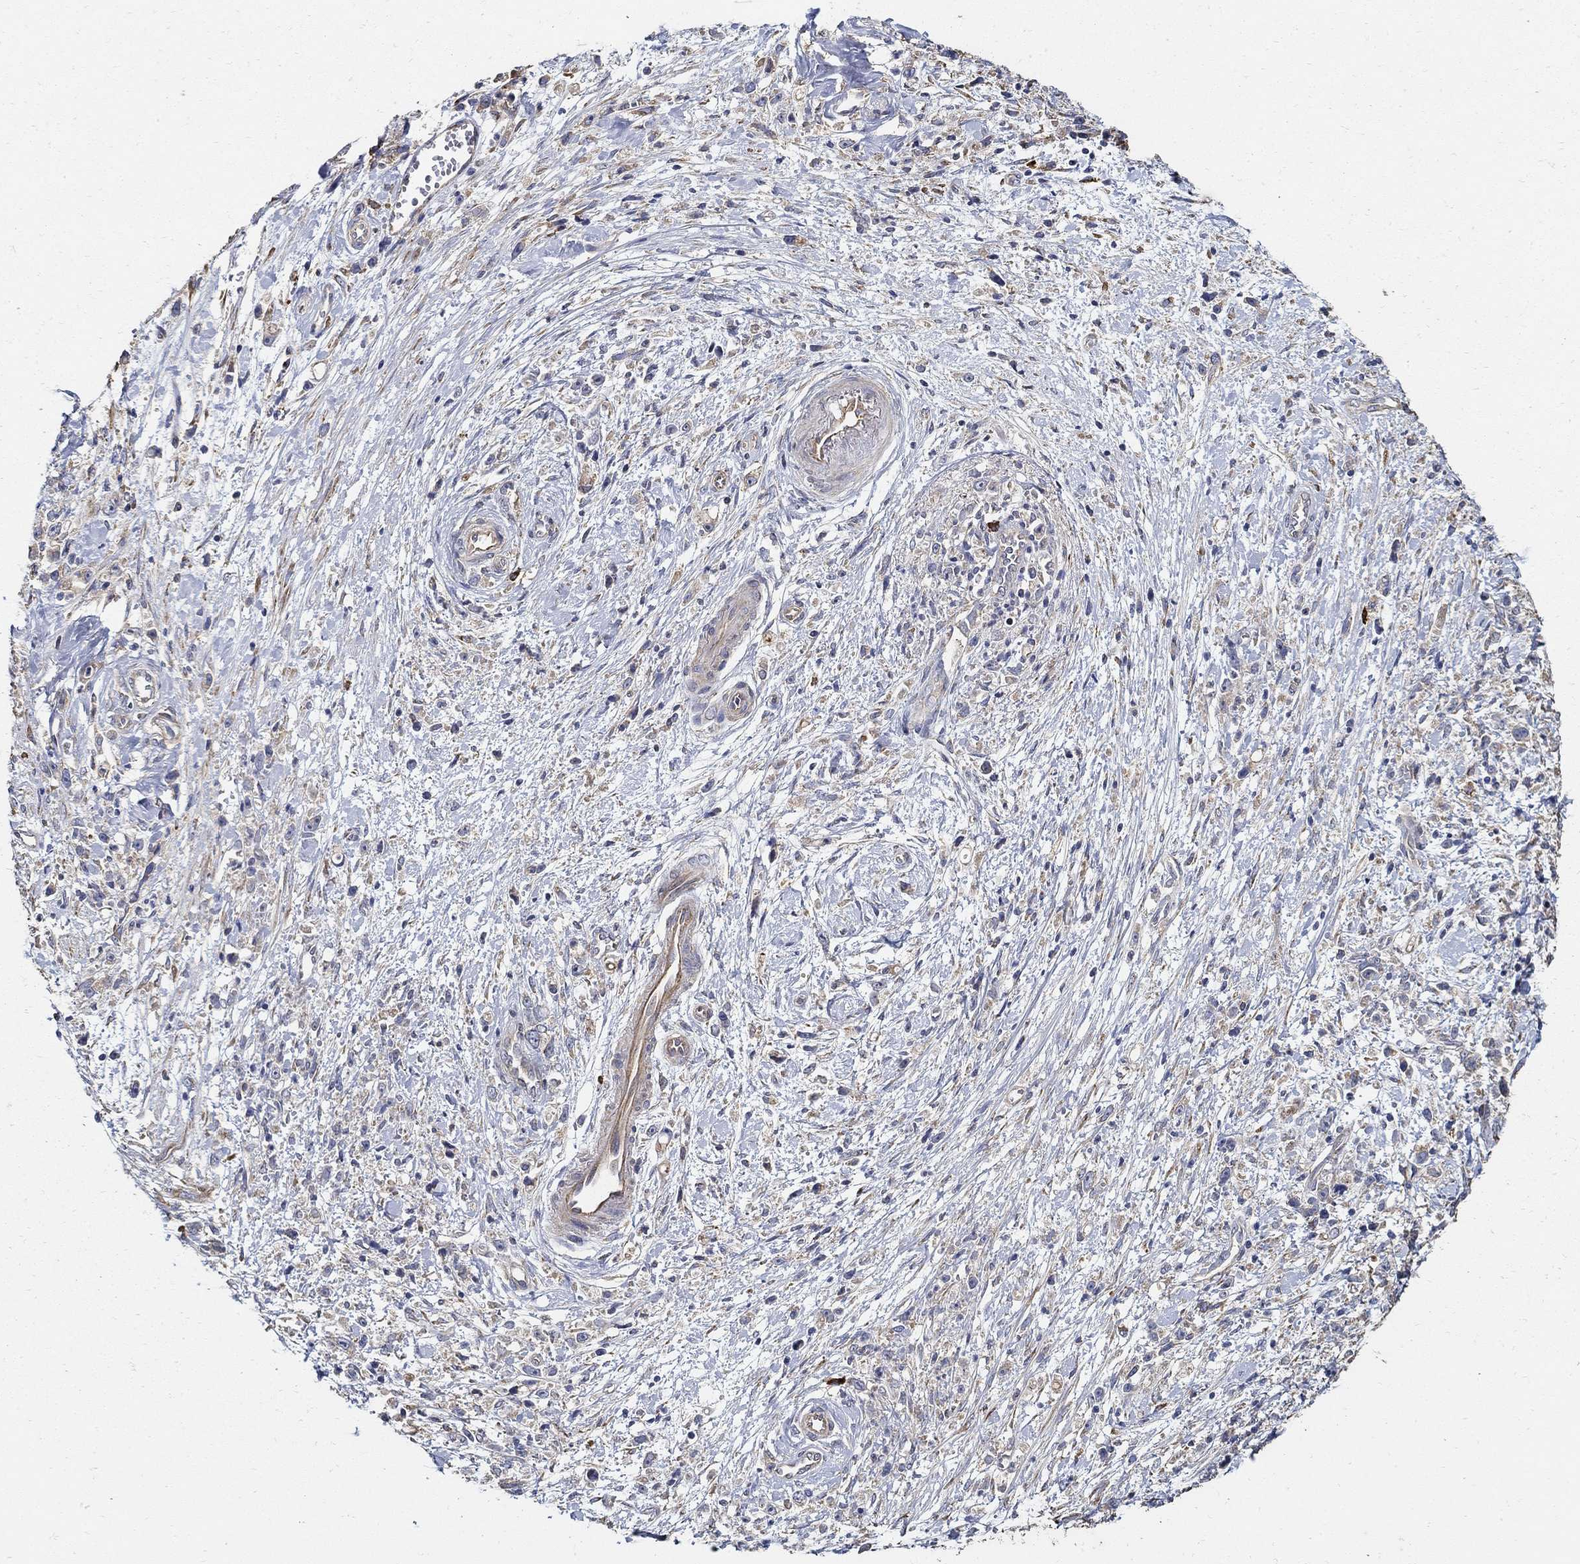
{"staining": {"intensity": "negative", "quantity": "none", "location": "none"}, "tissue": "stomach cancer", "cell_type": "Tumor cells", "image_type": "cancer", "snomed": [{"axis": "morphology", "description": "Adenocarcinoma, NOS"}, {"axis": "topography", "description": "Stomach"}], "caption": "High power microscopy photomicrograph of an IHC image of adenocarcinoma (stomach), revealing no significant staining in tumor cells. (Brightfield microscopy of DAB (3,3'-diaminobenzidine) immunohistochemistry at high magnification).", "gene": "EMILIN3", "patient": {"sex": "female", "age": 59}}